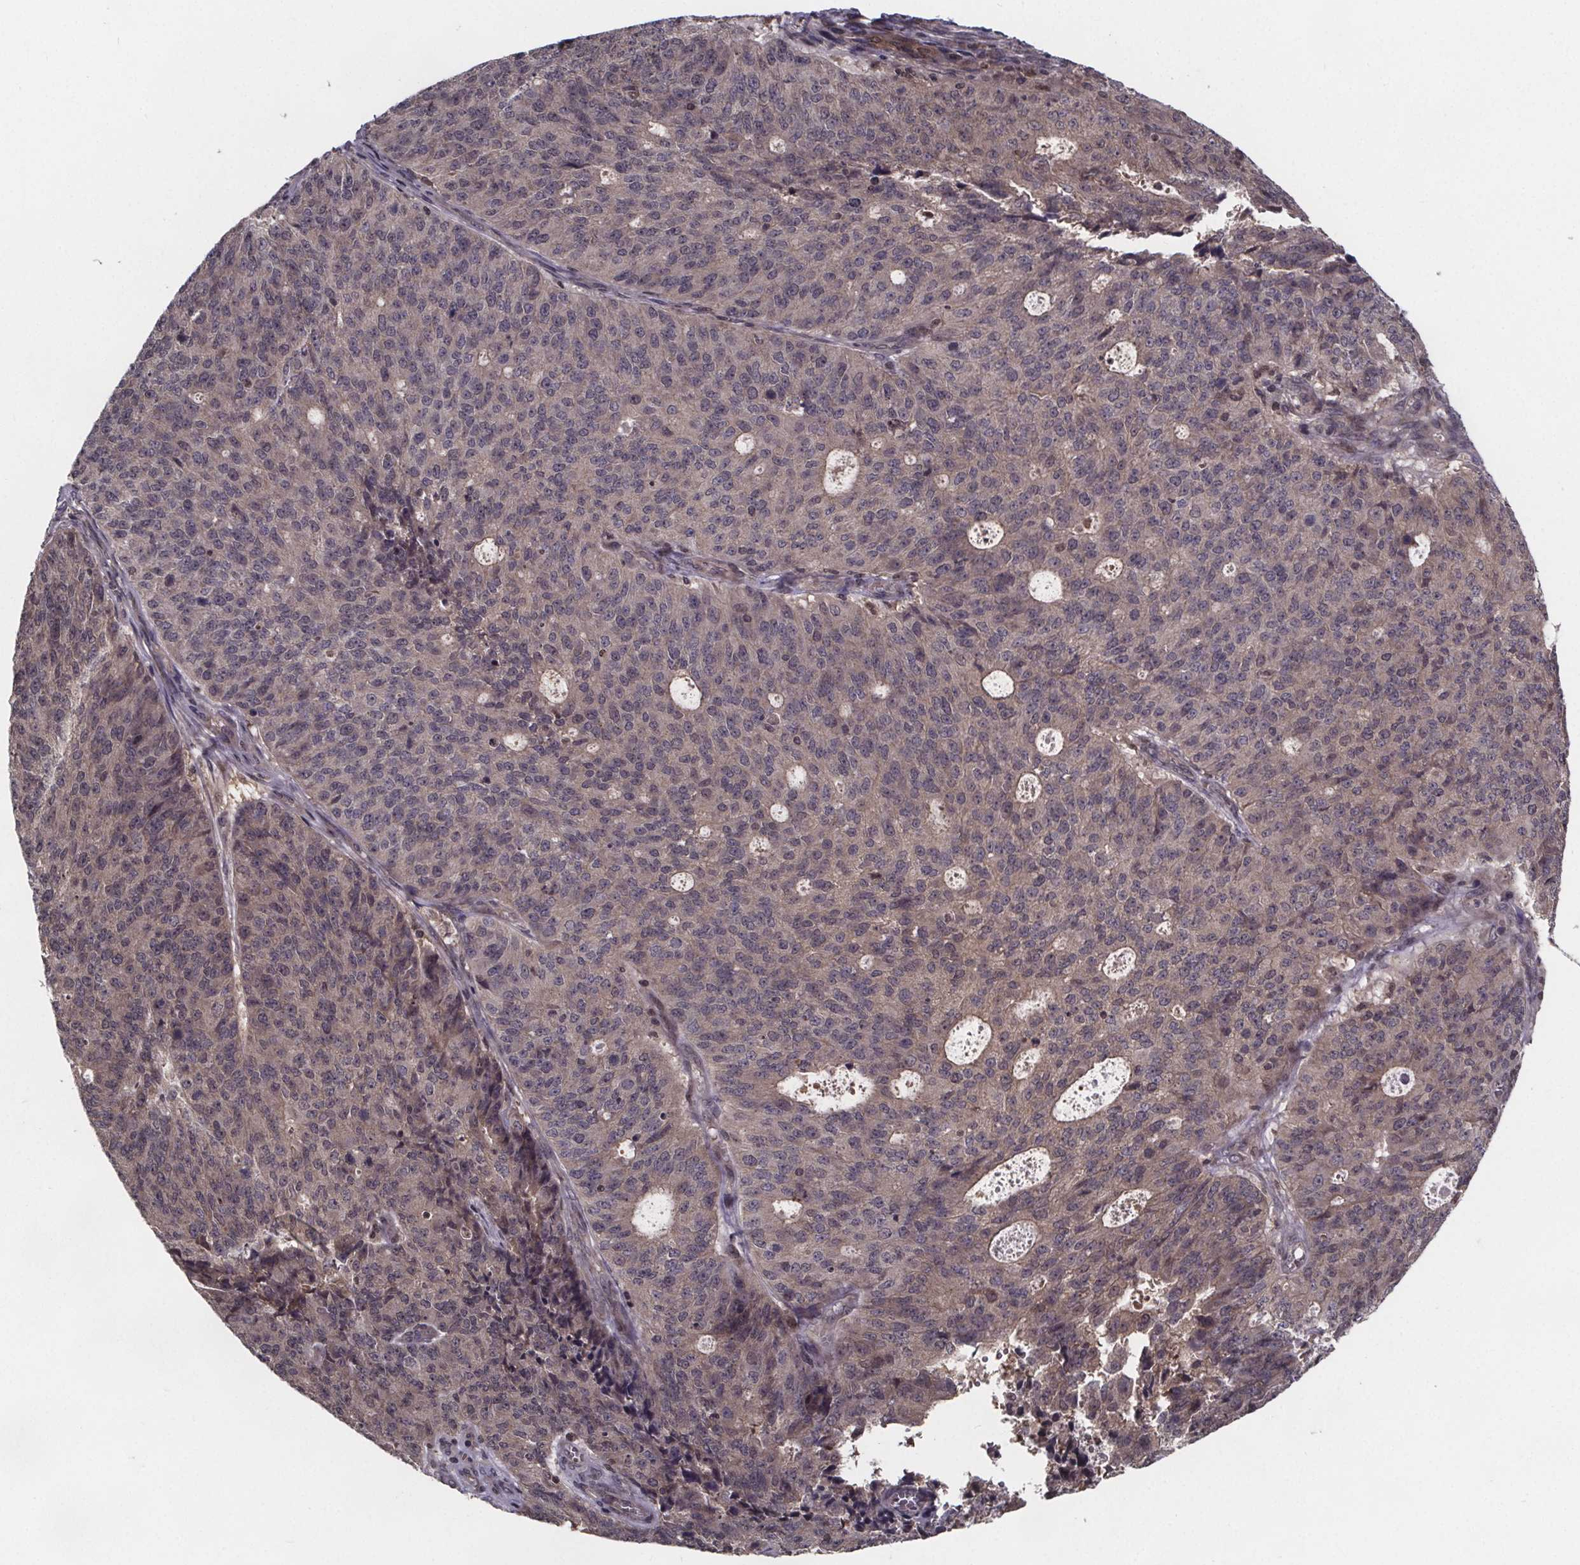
{"staining": {"intensity": "weak", "quantity": "25%-75%", "location": "cytoplasmic/membranous"}, "tissue": "endometrial cancer", "cell_type": "Tumor cells", "image_type": "cancer", "snomed": [{"axis": "morphology", "description": "Adenocarcinoma, NOS"}, {"axis": "topography", "description": "Endometrium"}], "caption": "Endometrial cancer was stained to show a protein in brown. There is low levels of weak cytoplasmic/membranous expression in about 25%-75% of tumor cells. The protein of interest is stained brown, and the nuclei are stained in blue (DAB (3,3'-diaminobenzidine) IHC with brightfield microscopy, high magnification).", "gene": "FN3KRP", "patient": {"sex": "female", "age": 82}}